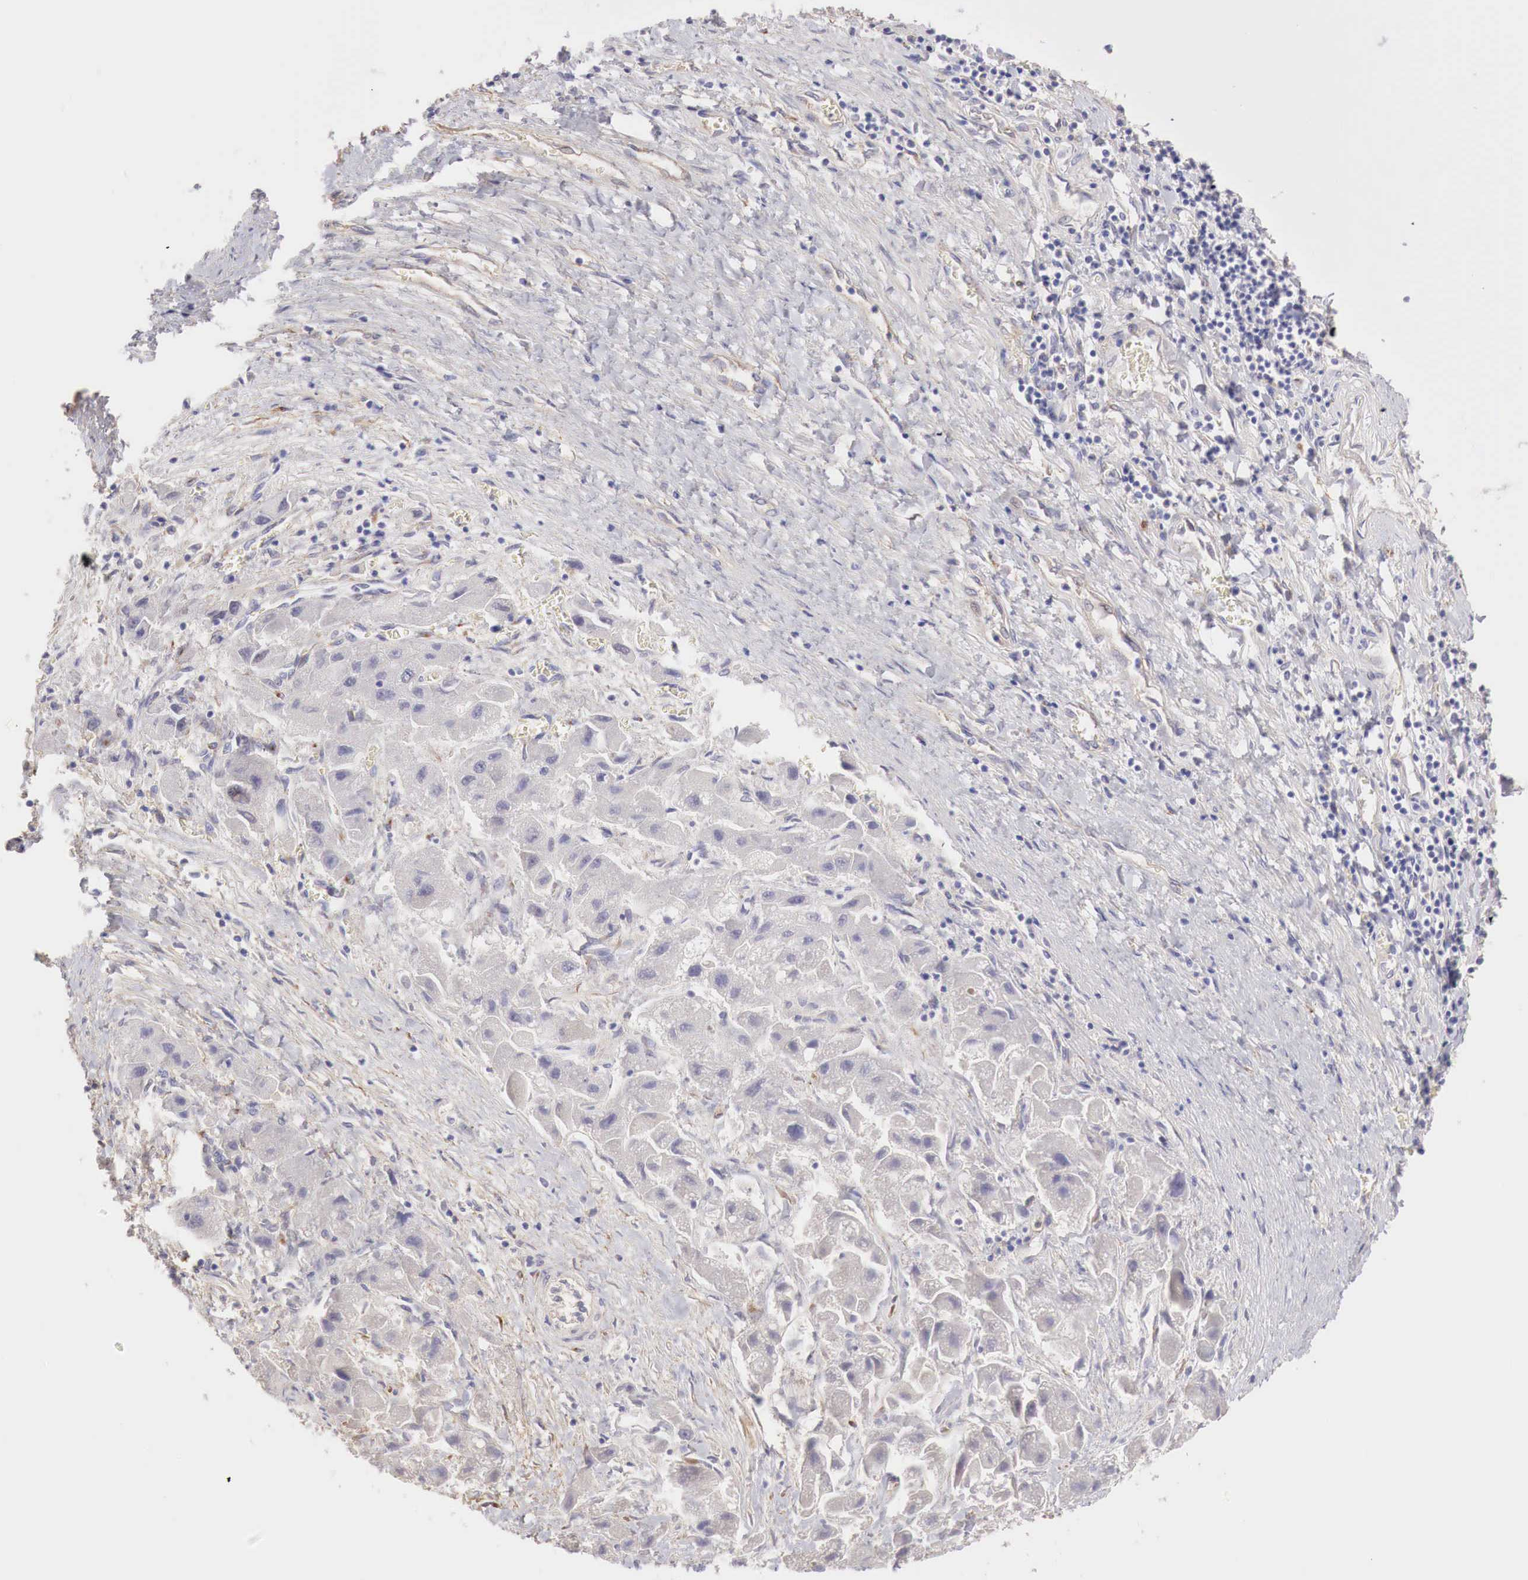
{"staining": {"intensity": "negative", "quantity": "none", "location": "none"}, "tissue": "liver cancer", "cell_type": "Tumor cells", "image_type": "cancer", "snomed": [{"axis": "morphology", "description": "Carcinoma, Hepatocellular, NOS"}, {"axis": "topography", "description": "Liver"}], "caption": "High power microscopy image of an IHC image of liver hepatocellular carcinoma, revealing no significant positivity in tumor cells.", "gene": "KLHDC7B", "patient": {"sex": "male", "age": 24}}